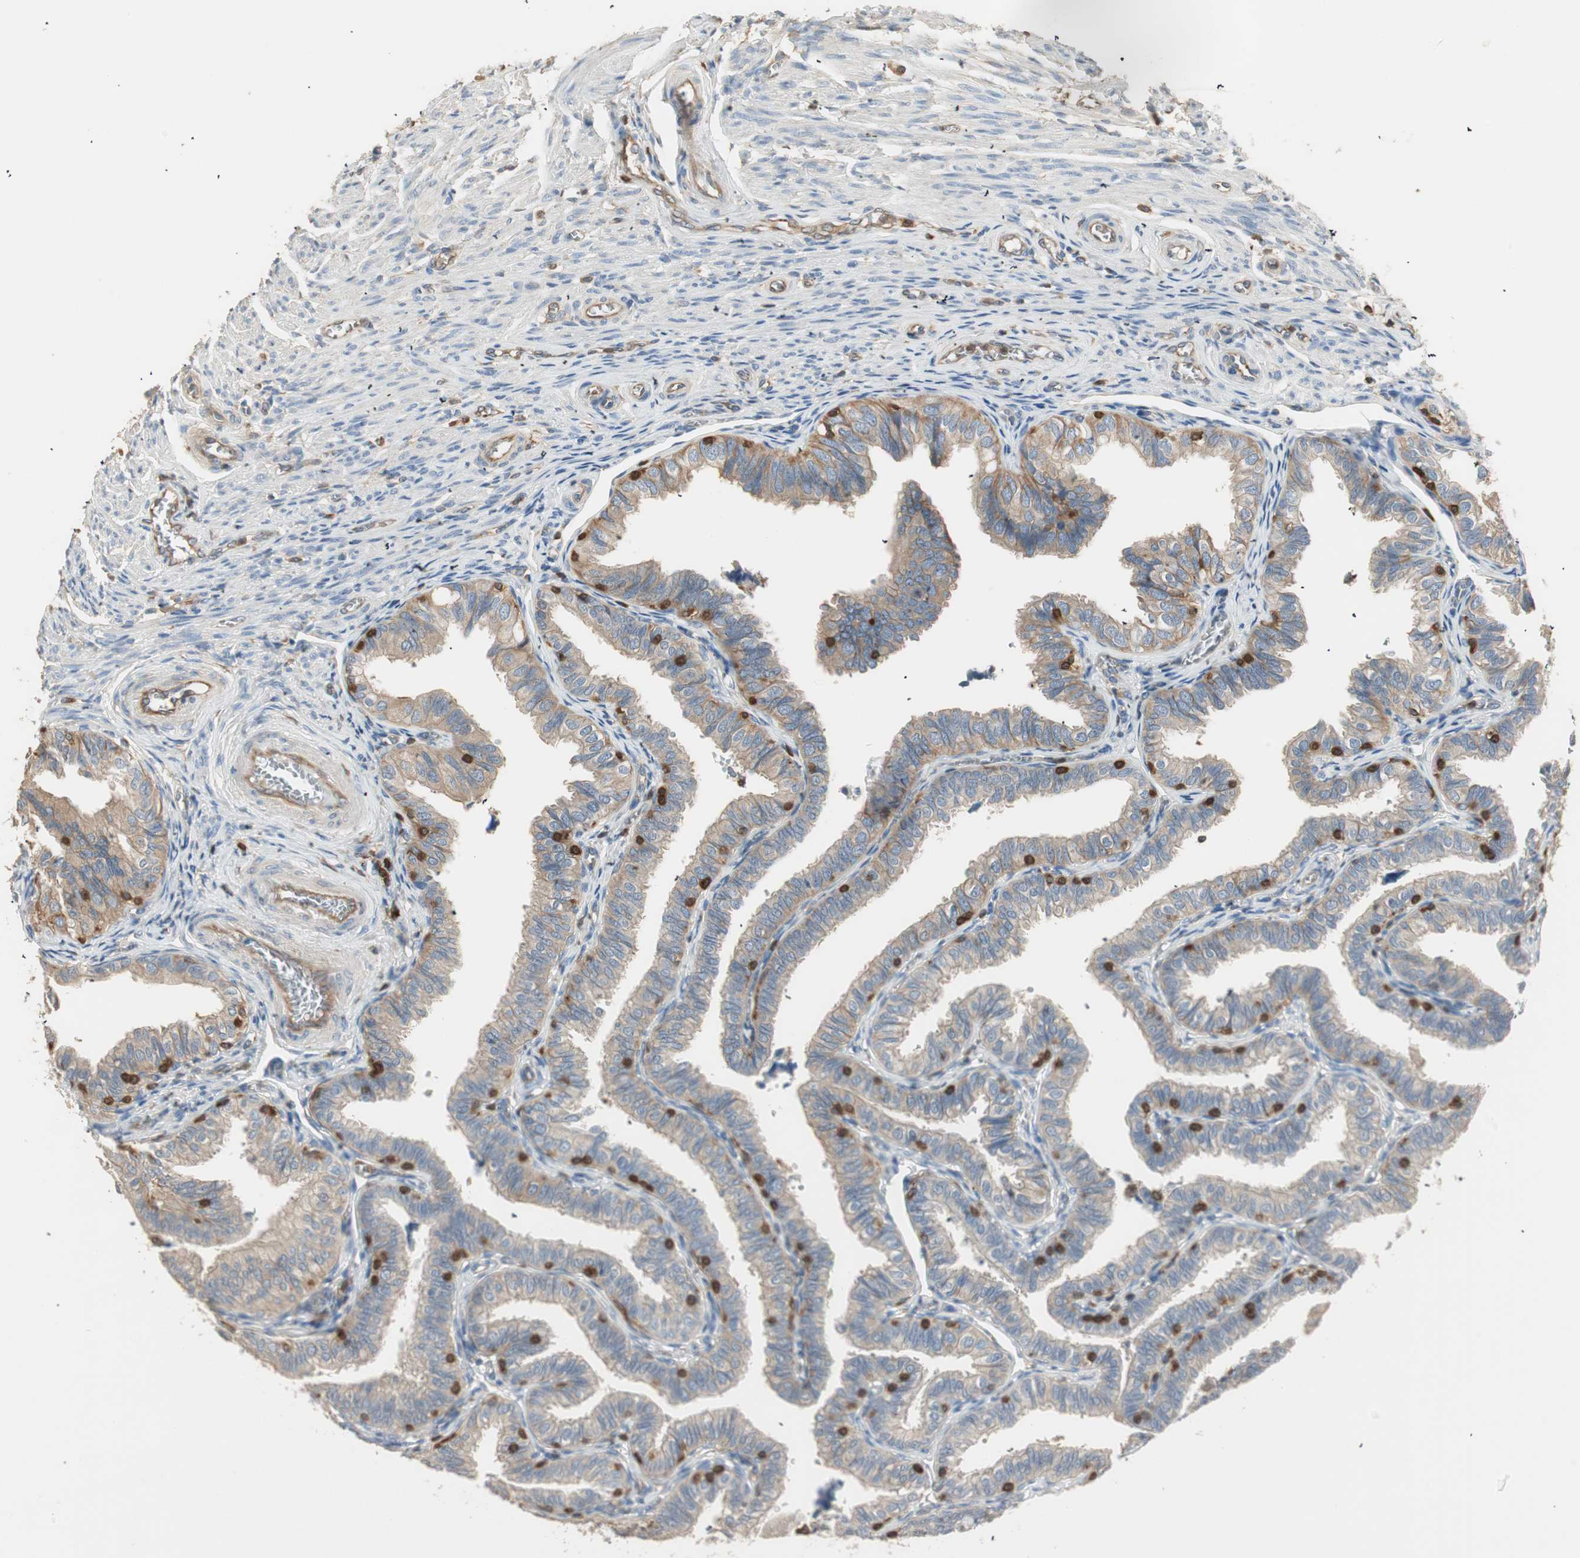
{"staining": {"intensity": "weak", "quantity": ">75%", "location": "cytoplasmic/membranous"}, "tissue": "fallopian tube", "cell_type": "Glandular cells", "image_type": "normal", "snomed": [{"axis": "morphology", "description": "Normal tissue, NOS"}, {"axis": "topography", "description": "Fallopian tube"}], "caption": "The micrograph shows immunohistochemical staining of benign fallopian tube. There is weak cytoplasmic/membranous expression is present in about >75% of glandular cells.", "gene": "CRLF3", "patient": {"sex": "female", "age": 46}}